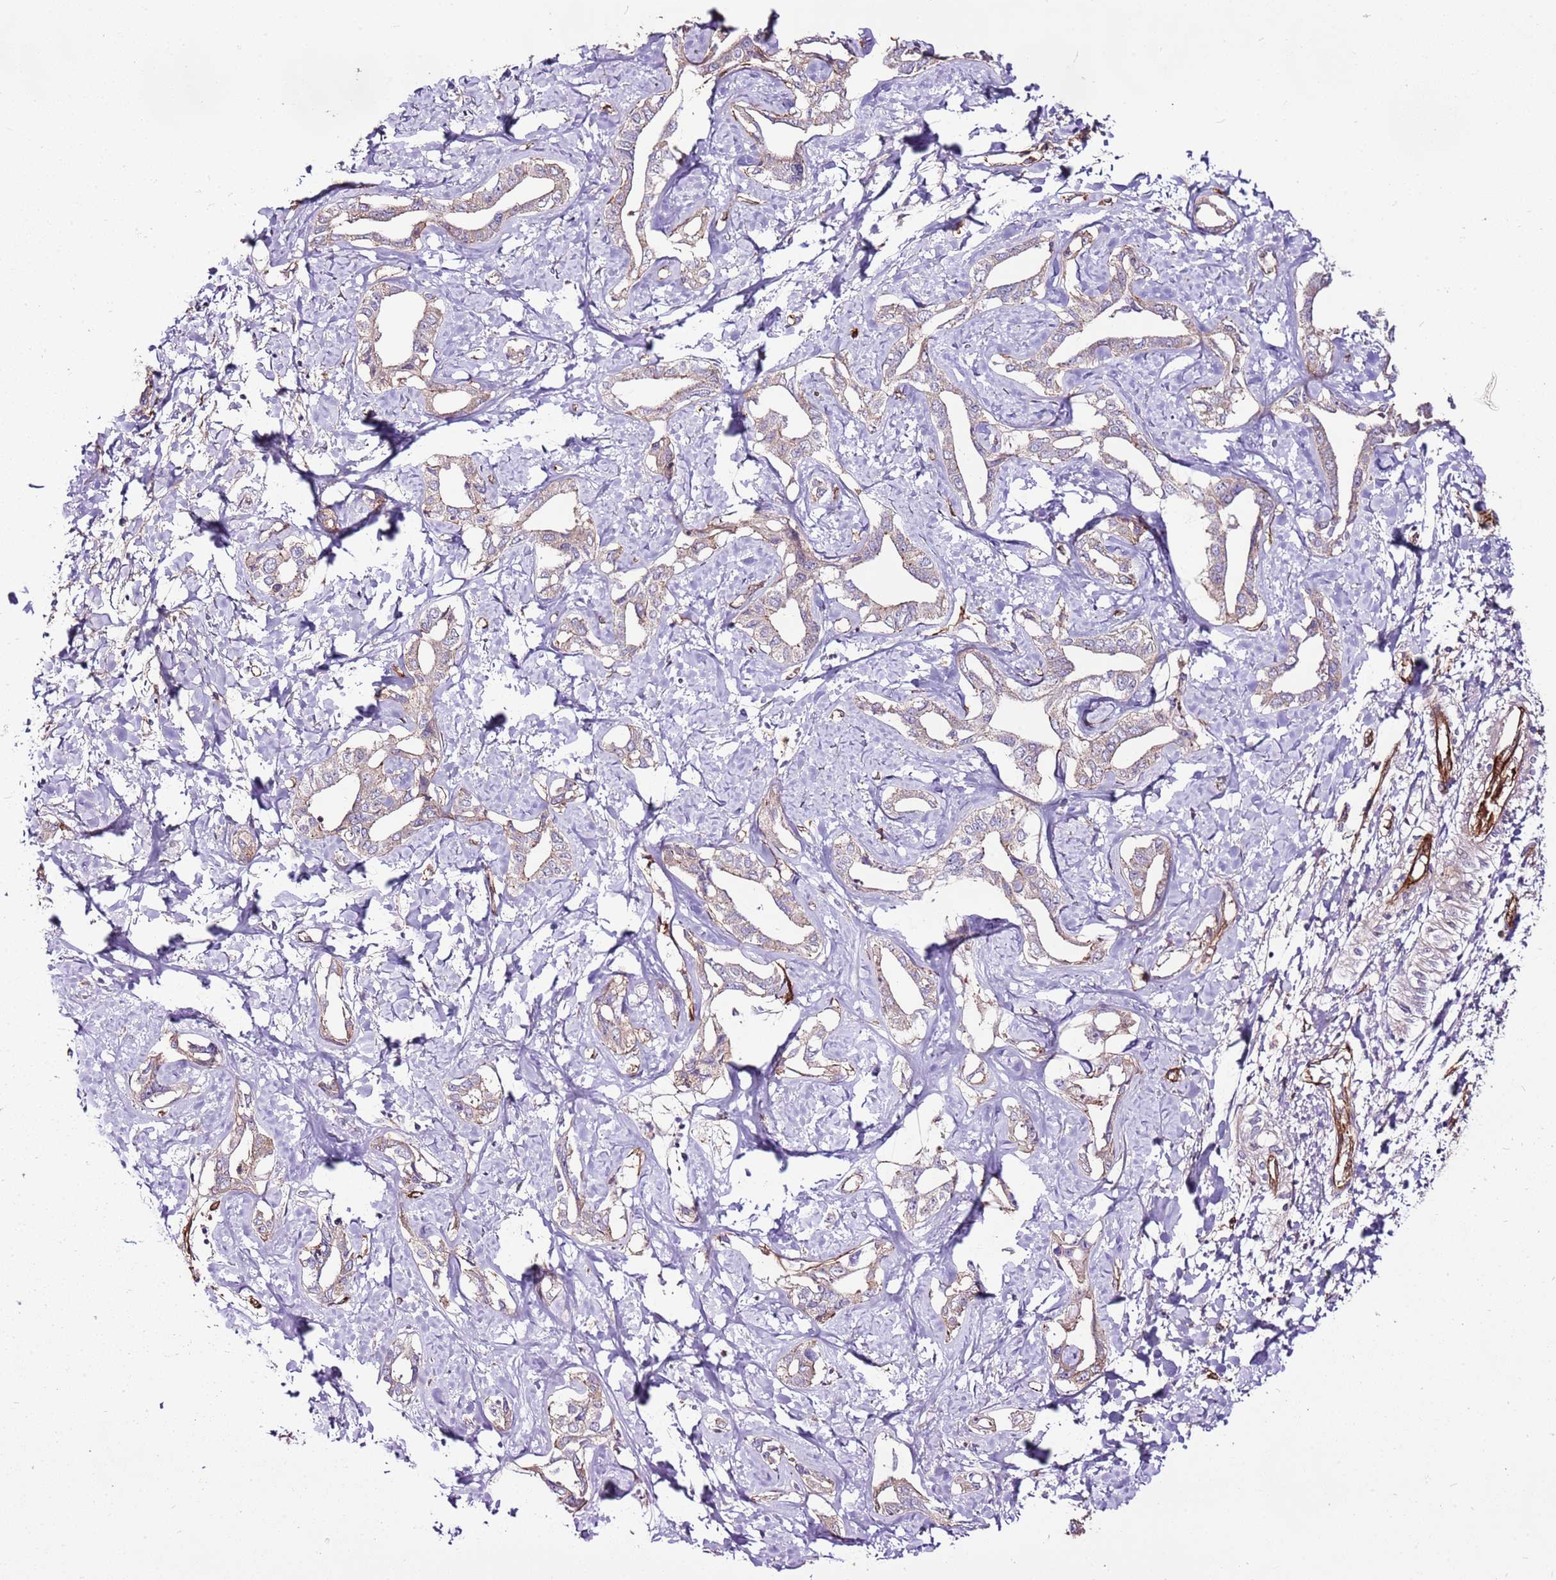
{"staining": {"intensity": "weak", "quantity": "25%-75%", "location": "cytoplasmic/membranous"}, "tissue": "liver cancer", "cell_type": "Tumor cells", "image_type": "cancer", "snomed": [{"axis": "morphology", "description": "Cholangiocarcinoma"}, {"axis": "topography", "description": "Liver"}], "caption": "Immunohistochemical staining of human liver cancer (cholangiocarcinoma) reveals weak cytoplasmic/membranous protein expression in about 25%-75% of tumor cells.", "gene": "ZNF827", "patient": {"sex": "male", "age": 59}}